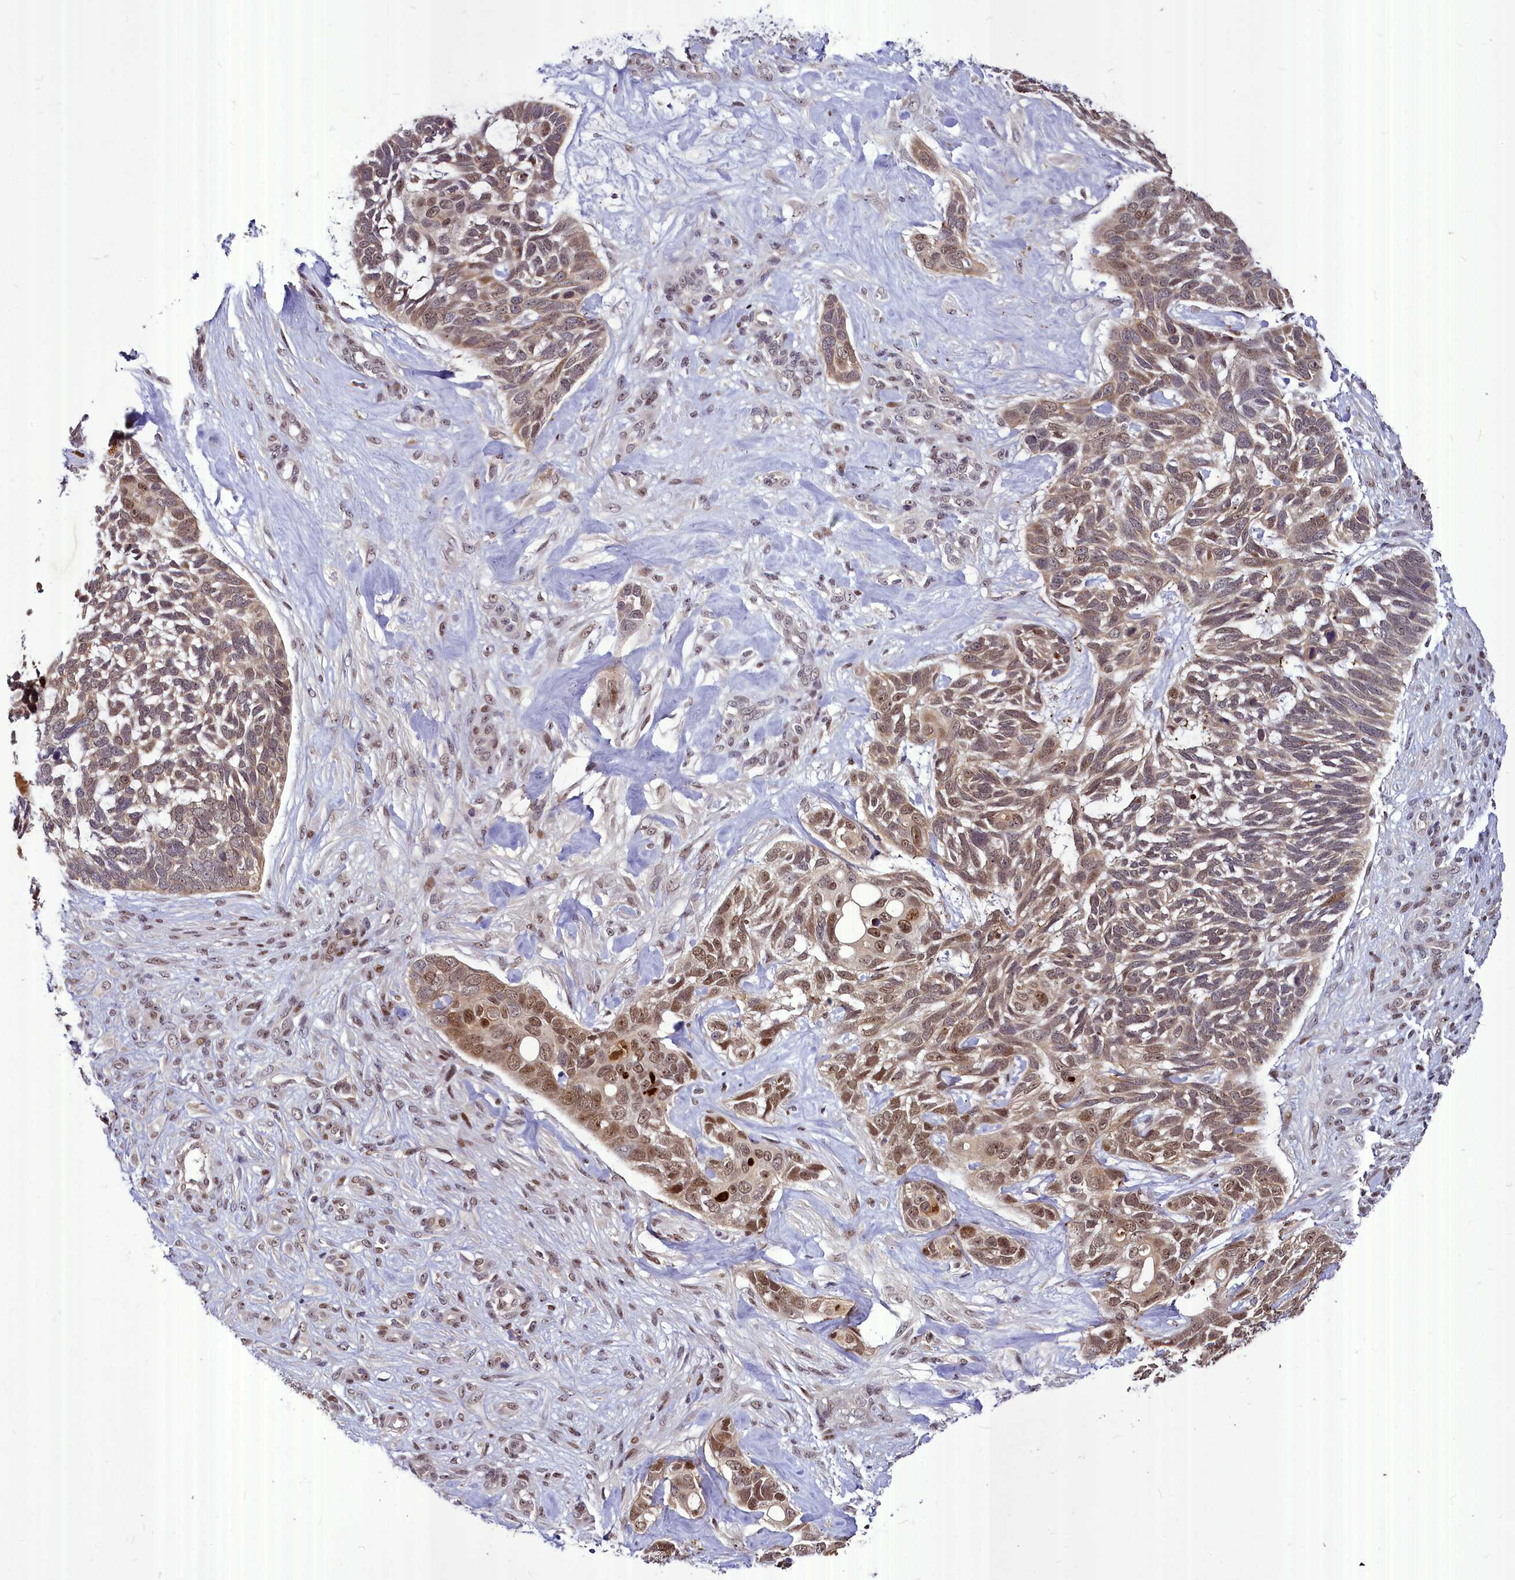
{"staining": {"intensity": "moderate", "quantity": ">75%", "location": "nuclear"}, "tissue": "skin cancer", "cell_type": "Tumor cells", "image_type": "cancer", "snomed": [{"axis": "morphology", "description": "Basal cell carcinoma"}, {"axis": "topography", "description": "Skin"}], "caption": "An immunohistochemistry photomicrograph of tumor tissue is shown. Protein staining in brown shows moderate nuclear positivity in skin cancer (basal cell carcinoma) within tumor cells. (brown staining indicates protein expression, while blue staining denotes nuclei).", "gene": "MAML2", "patient": {"sex": "male", "age": 88}}